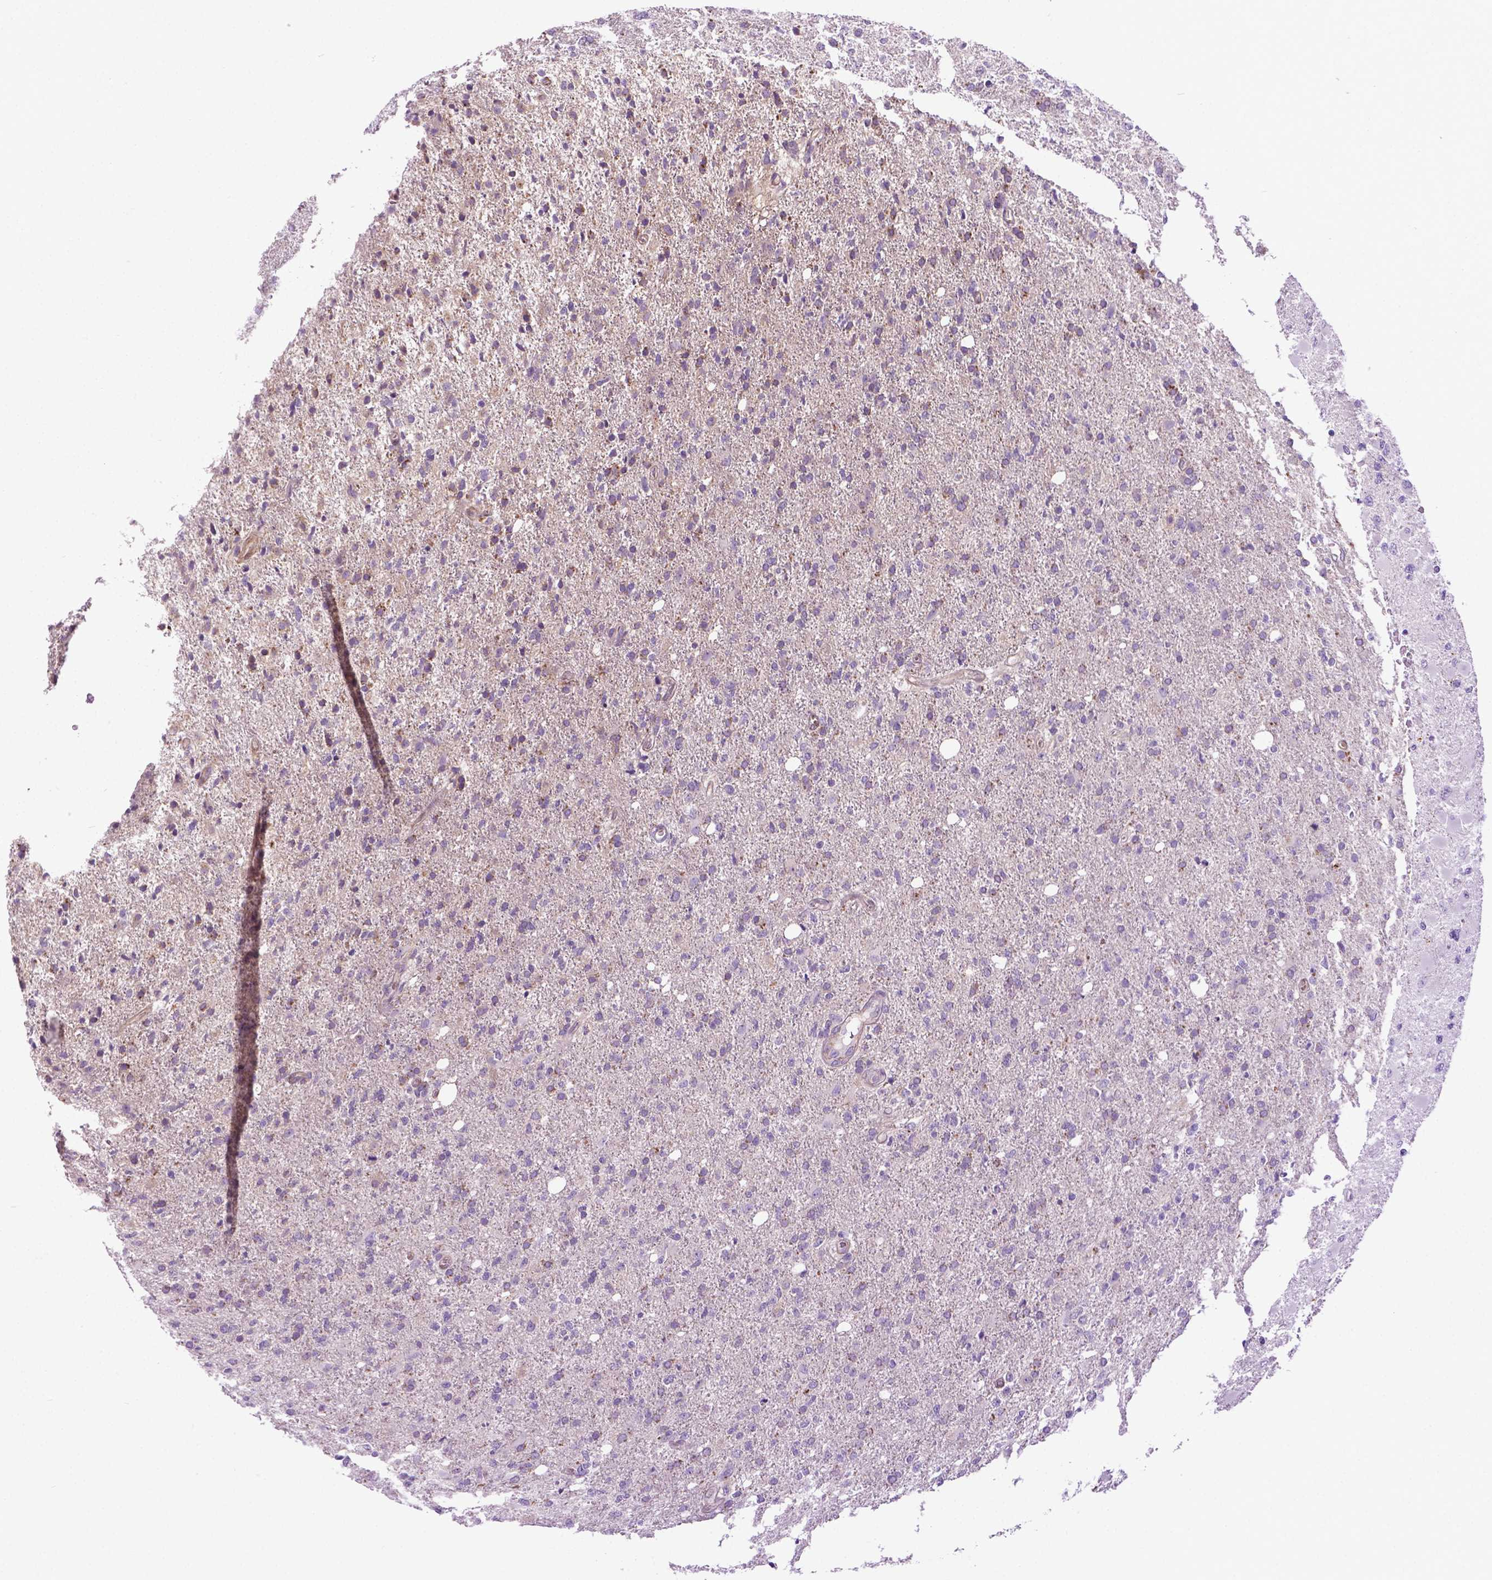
{"staining": {"intensity": "negative", "quantity": "none", "location": "none"}, "tissue": "glioma", "cell_type": "Tumor cells", "image_type": "cancer", "snomed": [{"axis": "morphology", "description": "Glioma, malignant, High grade"}, {"axis": "topography", "description": "Cerebral cortex"}], "caption": "This is an IHC photomicrograph of malignant glioma (high-grade). There is no positivity in tumor cells.", "gene": "SPECC1L", "patient": {"sex": "male", "age": 70}}